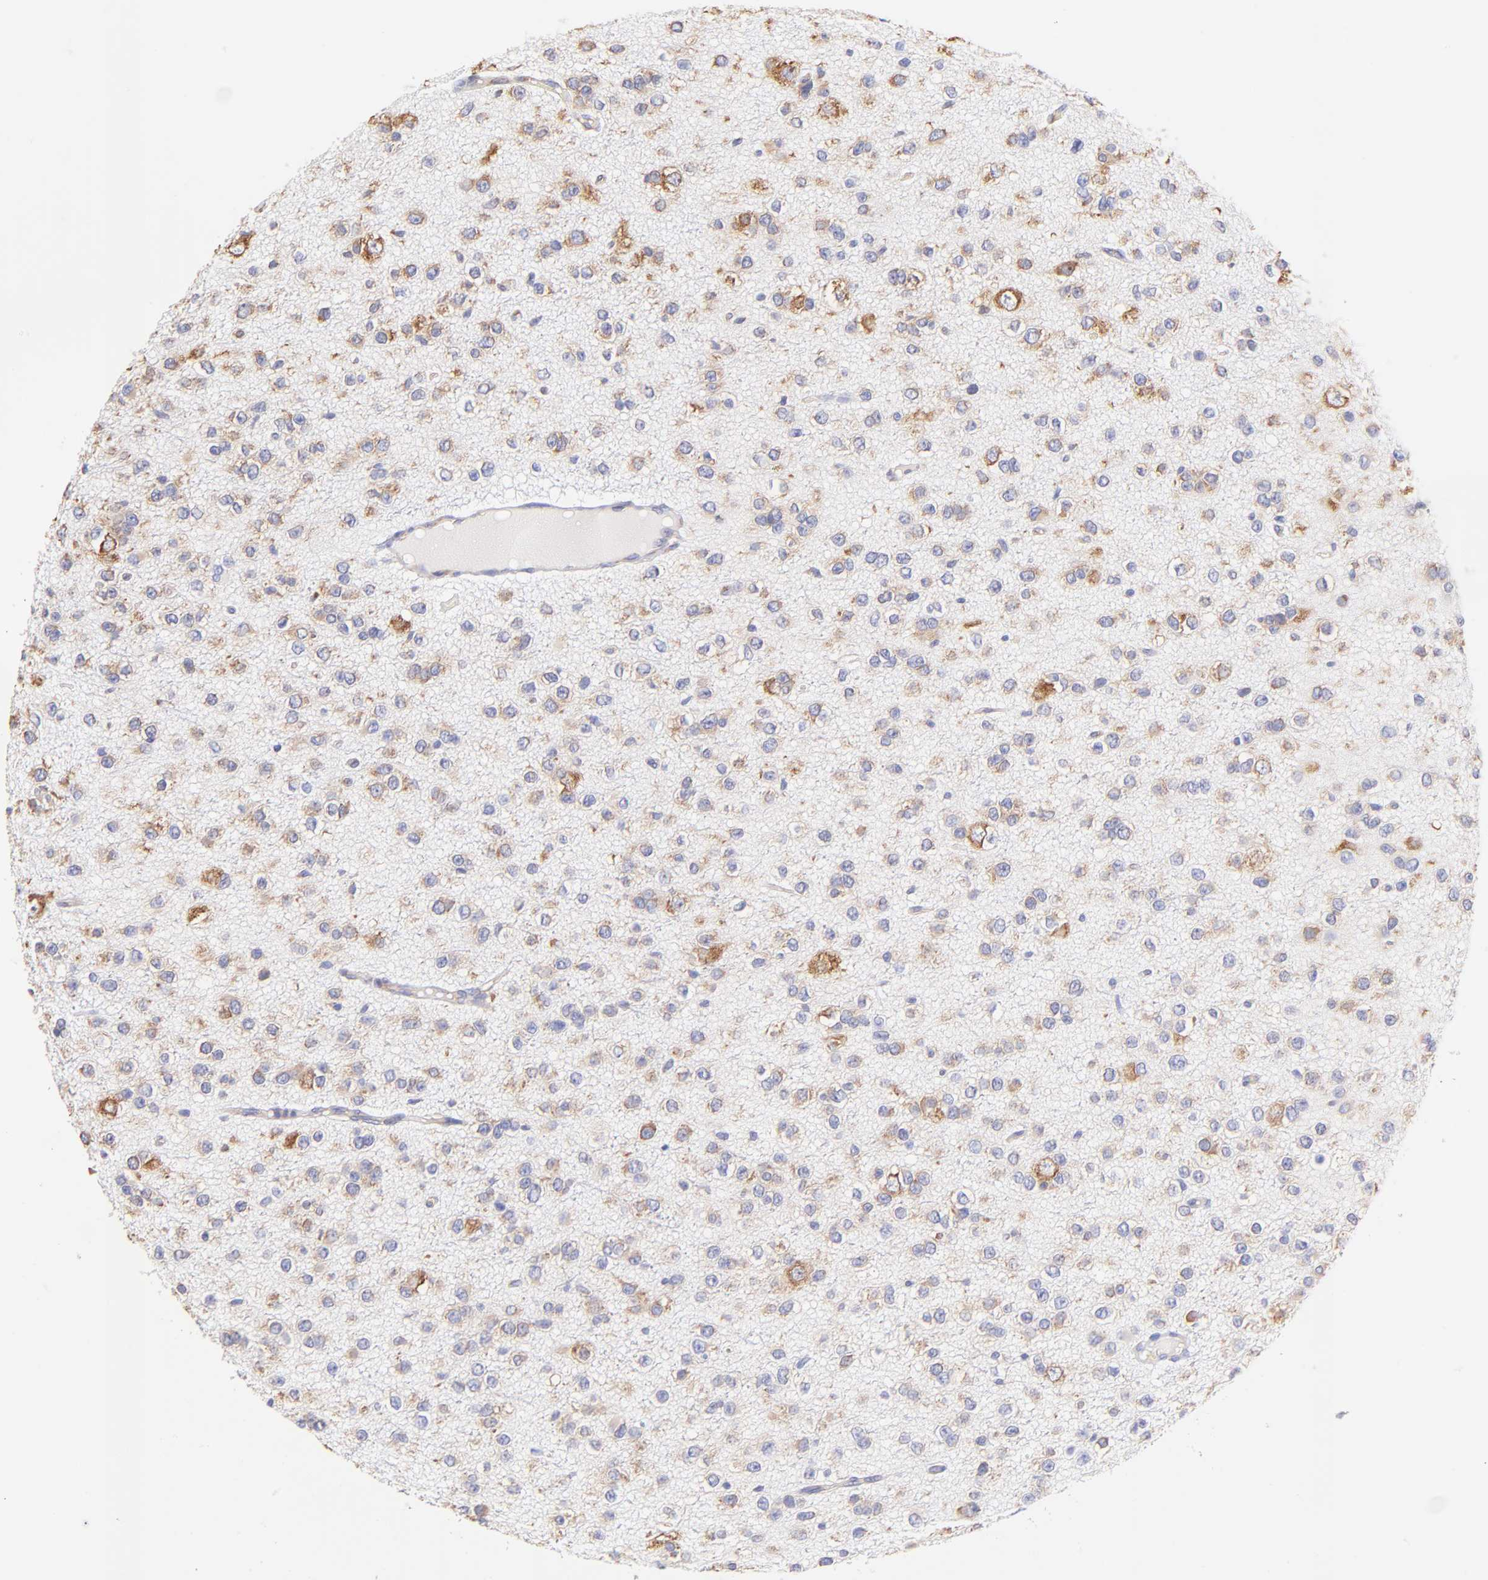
{"staining": {"intensity": "weak", "quantity": "<25%", "location": "cytoplasmic/membranous"}, "tissue": "glioma", "cell_type": "Tumor cells", "image_type": "cancer", "snomed": [{"axis": "morphology", "description": "Glioma, malignant, Low grade"}, {"axis": "topography", "description": "Brain"}], "caption": "The image demonstrates no staining of tumor cells in malignant low-grade glioma. (Brightfield microscopy of DAB (3,3'-diaminobenzidine) immunohistochemistry (IHC) at high magnification).", "gene": "RPL30", "patient": {"sex": "male", "age": 42}}